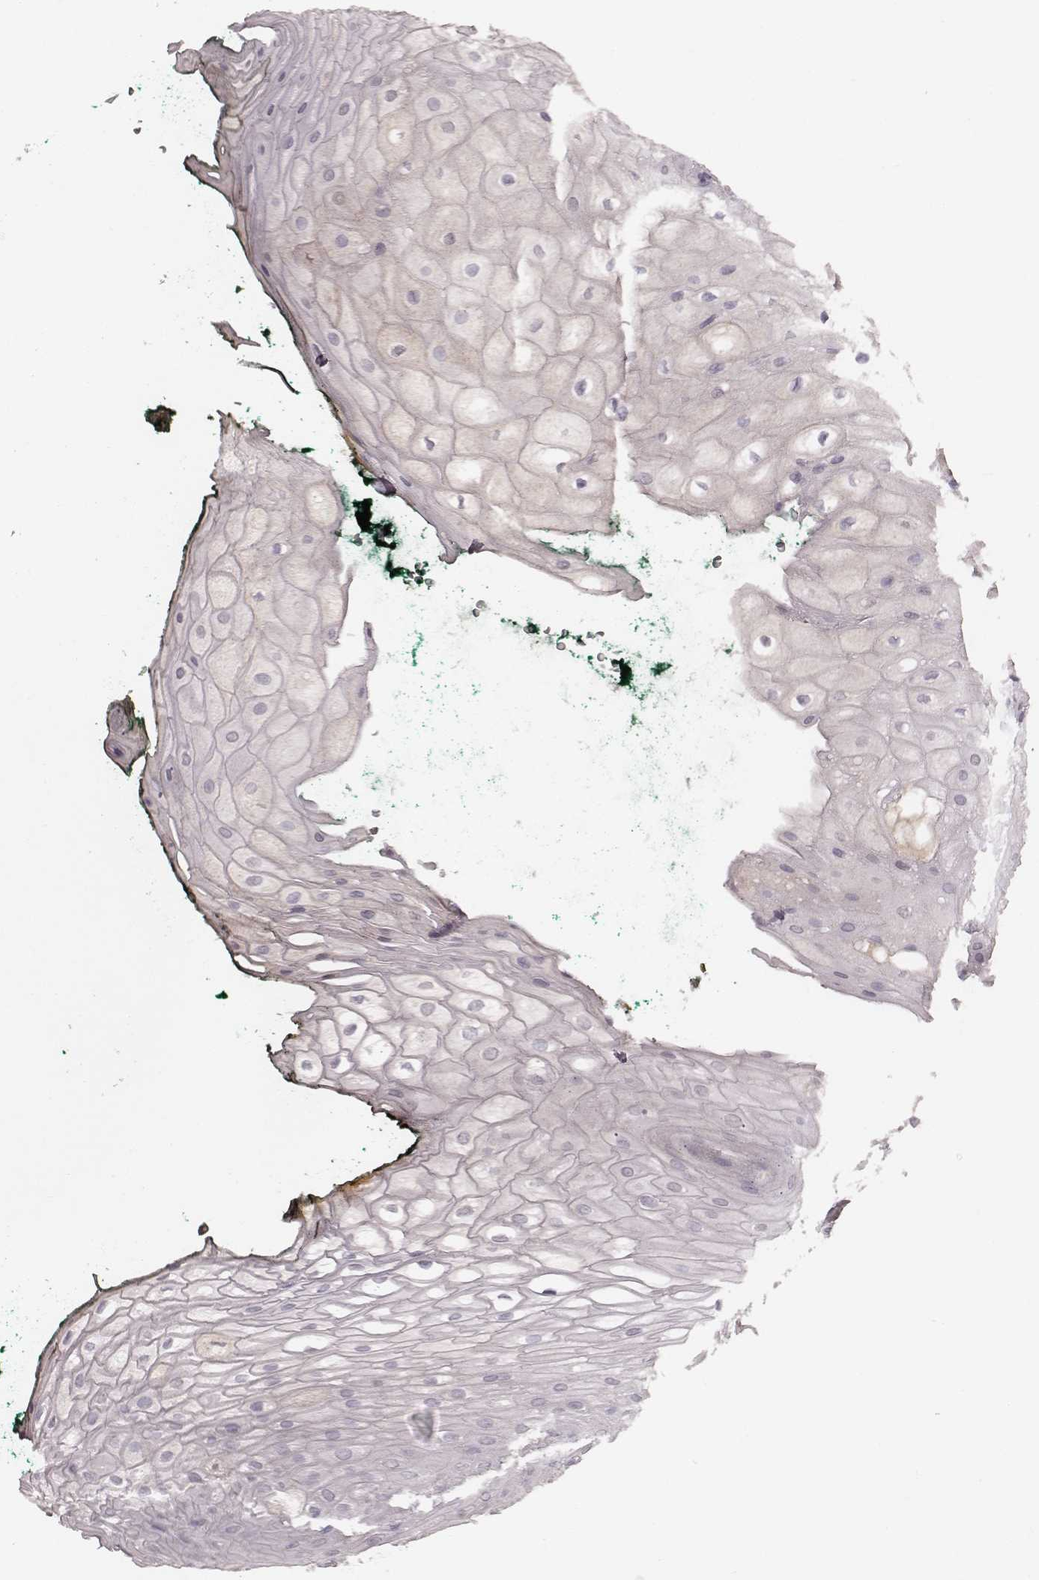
{"staining": {"intensity": "negative", "quantity": "none", "location": "none"}, "tissue": "oral mucosa", "cell_type": "Squamous epithelial cells", "image_type": "normal", "snomed": [{"axis": "morphology", "description": "Normal tissue, NOS"}, {"axis": "topography", "description": "Oral tissue"}, {"axis": "topography", "description": "Head-Neck"}], "caption": "A high-resolution image shows immunohistochemistry (IHC) staining of benign oral mucosa, which shows no significant expression in squamous epithelial cells. (DAB (3,3'-diaminobenzidine) IHC with hematoxylin counter stain).", "gene": "LY6K", "patient": {"sex": "female", "age": 68}}